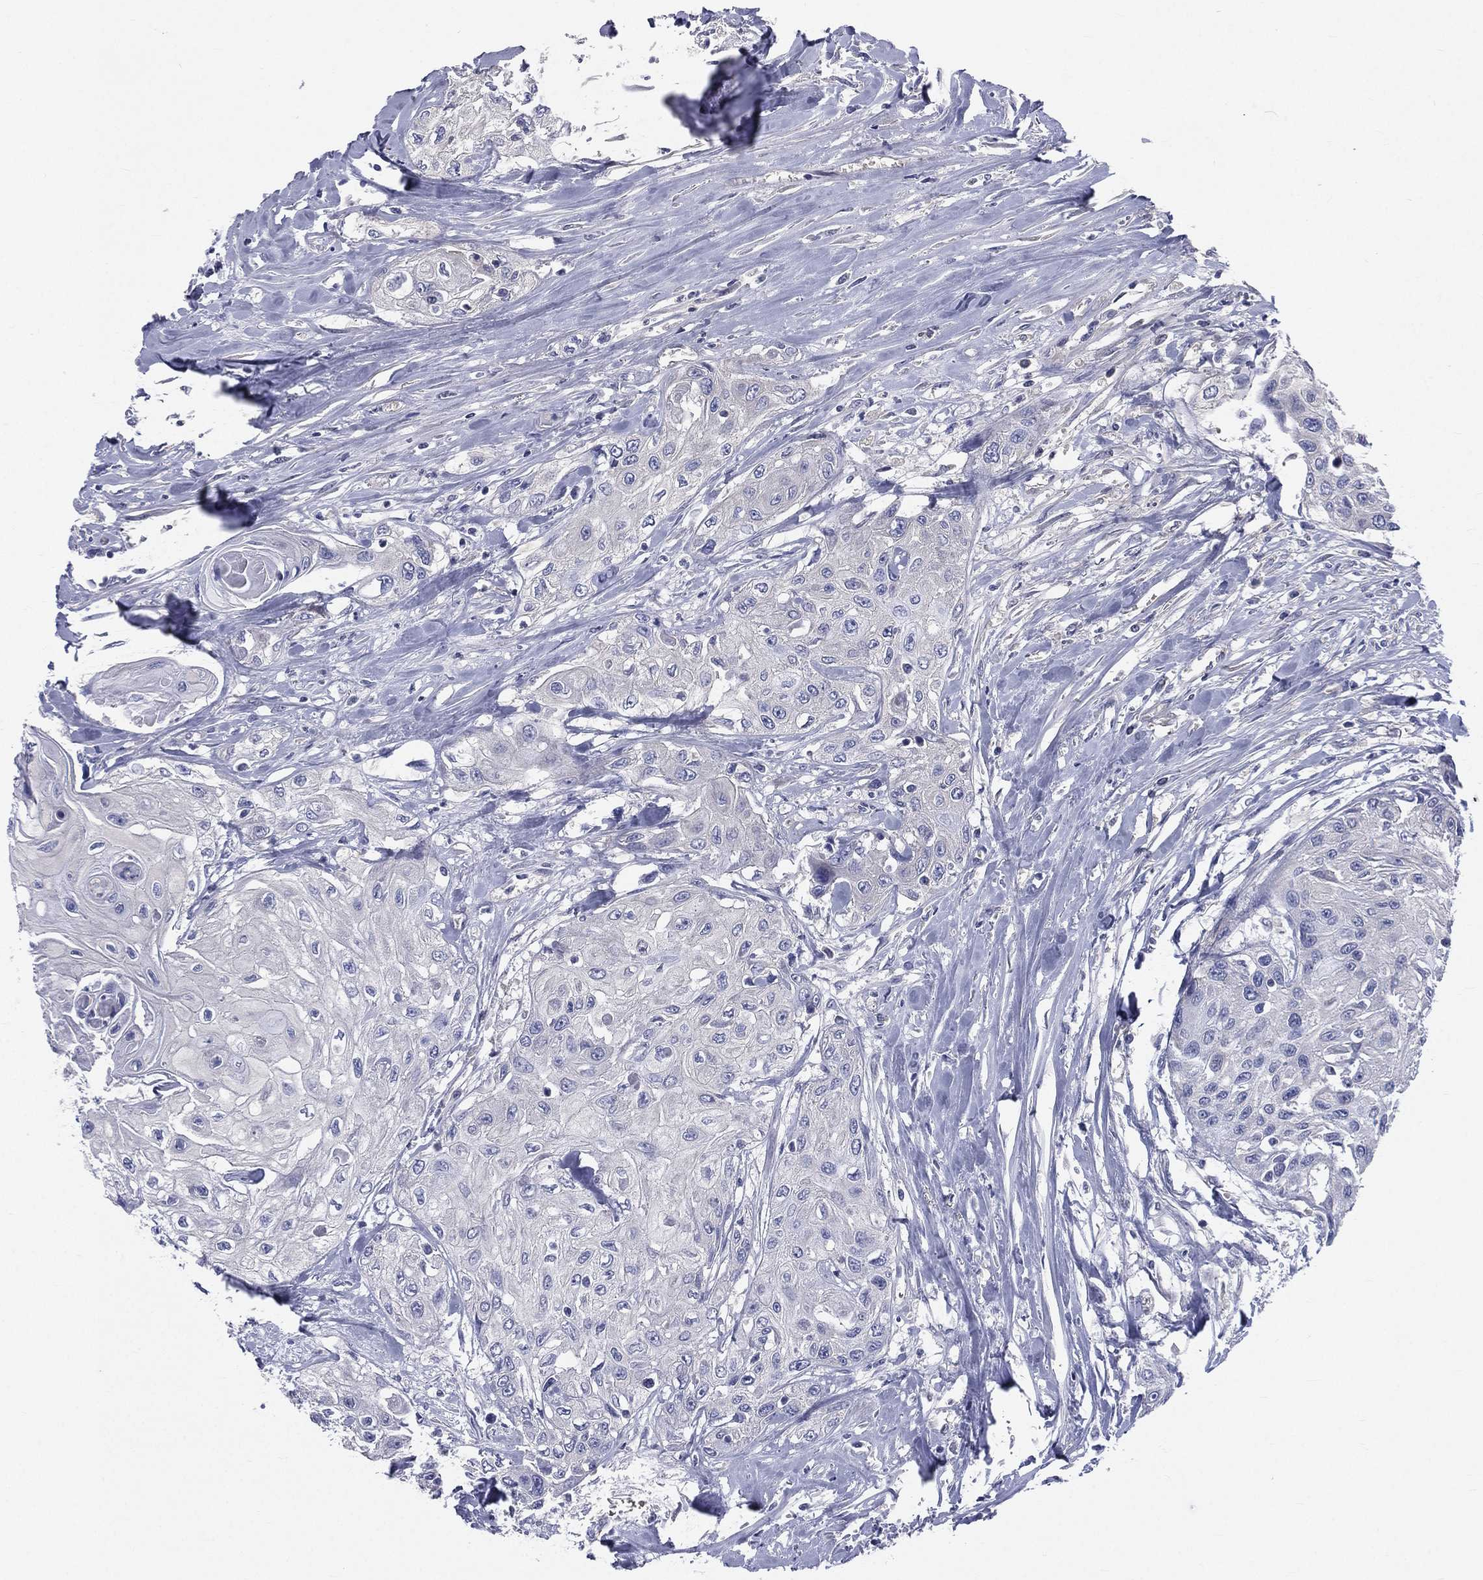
{"staining": {"intensity": "negative", "quantity": "none", "location": "none"}, "tissue": "head and neck cancer", "cell_type": "Tumor cells", "image_type": "cancer", "snomed": [{"axis": "morphology", "description": "Normal tissue, NOS"}, {"axis": "morphology", "description": "Squamous cell carcinoma, NOS"}, {"axis": "topography", "description": "Oral tissue"}, {"axis": "topography", "description": "Peripheral nerve tissue"}, {"axis": "topography", "description": "Head-Neck"}], "caption": "The micrograph displays no staining of tumor cells in head and neck cancer (squamous cell carcinoma). Nuclei are stained in blue.", "gene": "HP", "patient": {"sex": "female", "age": 59}}